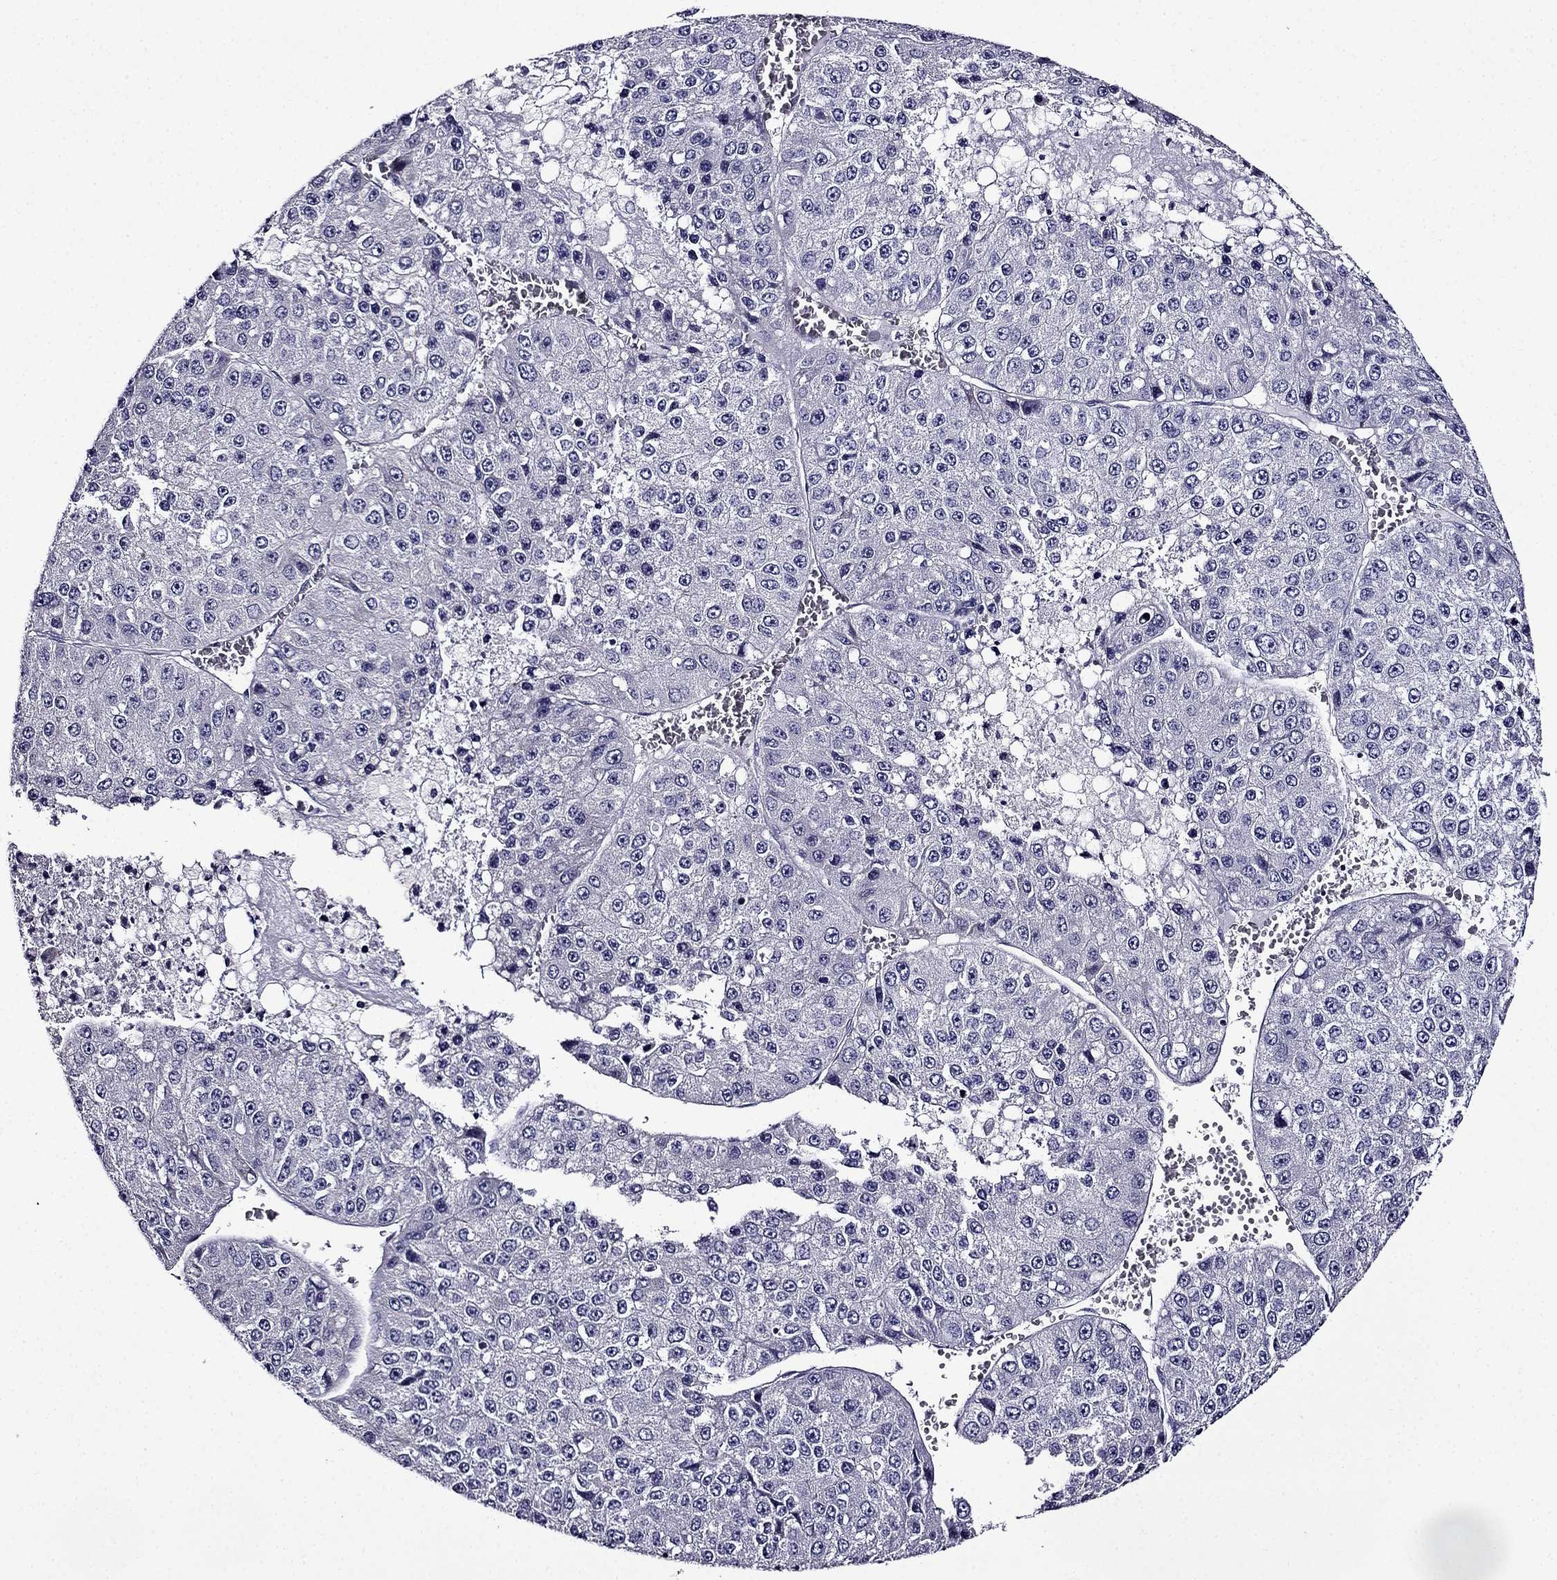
{"staining": {"intensity": "negative", "quantity": "none", "location": "none"}, "tissue": "liver cancer", "cell_type": "Tumor cells", "image_type": "cancer", "snomed": [{"axis": "morphology", "description": "Carcinoma, Hepatocellular, NOS"}, {"axis": "topography", "description": "Liver"}], "caption": "The image demonstrates no staining of tumor cells in hepatocellular carcinoma (liver).", "gene": "TMEM266", "patient": {"sex": "female", "age": 73}}